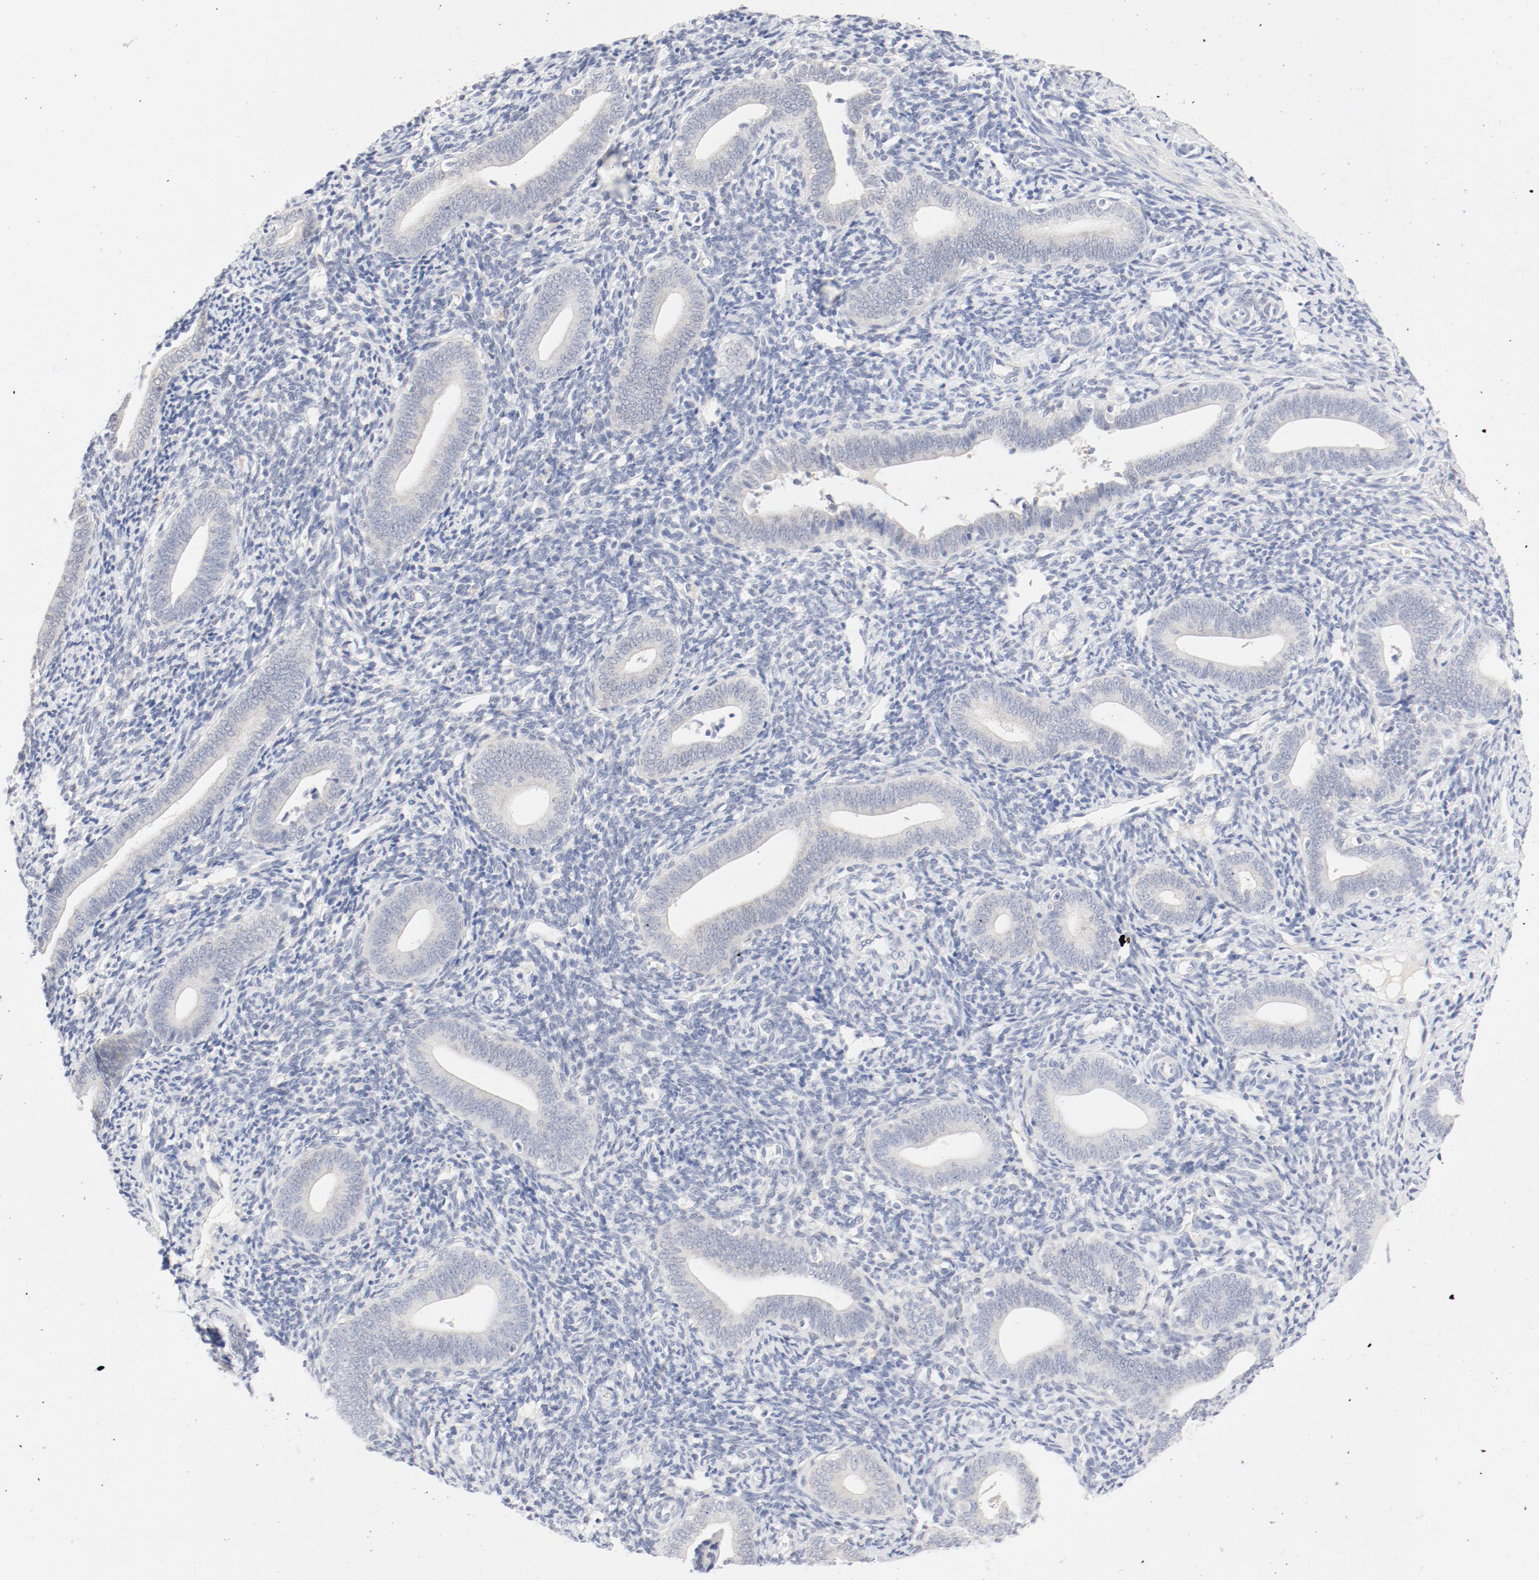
{"staining": {"intensity": "negative", "quantity": "none", "location": "none"}, "tissue": "endometrium", "cell_type": "Cells in endometrial stroma", "image_type": "normal", "snomed": [{"axis": "morphology", "description": "Normal tissue, NOS"}, {"axis": "topography", "description": "Uterus"}, {"axis": "topography", "description": "Endometrium"}], "caption": "Cells in endometrial stroma show no significant staining in normal endometrium. Nuclei are stained in blue.", "gene": "PGM1", "patient": {"sex": "female", "age": 33}}